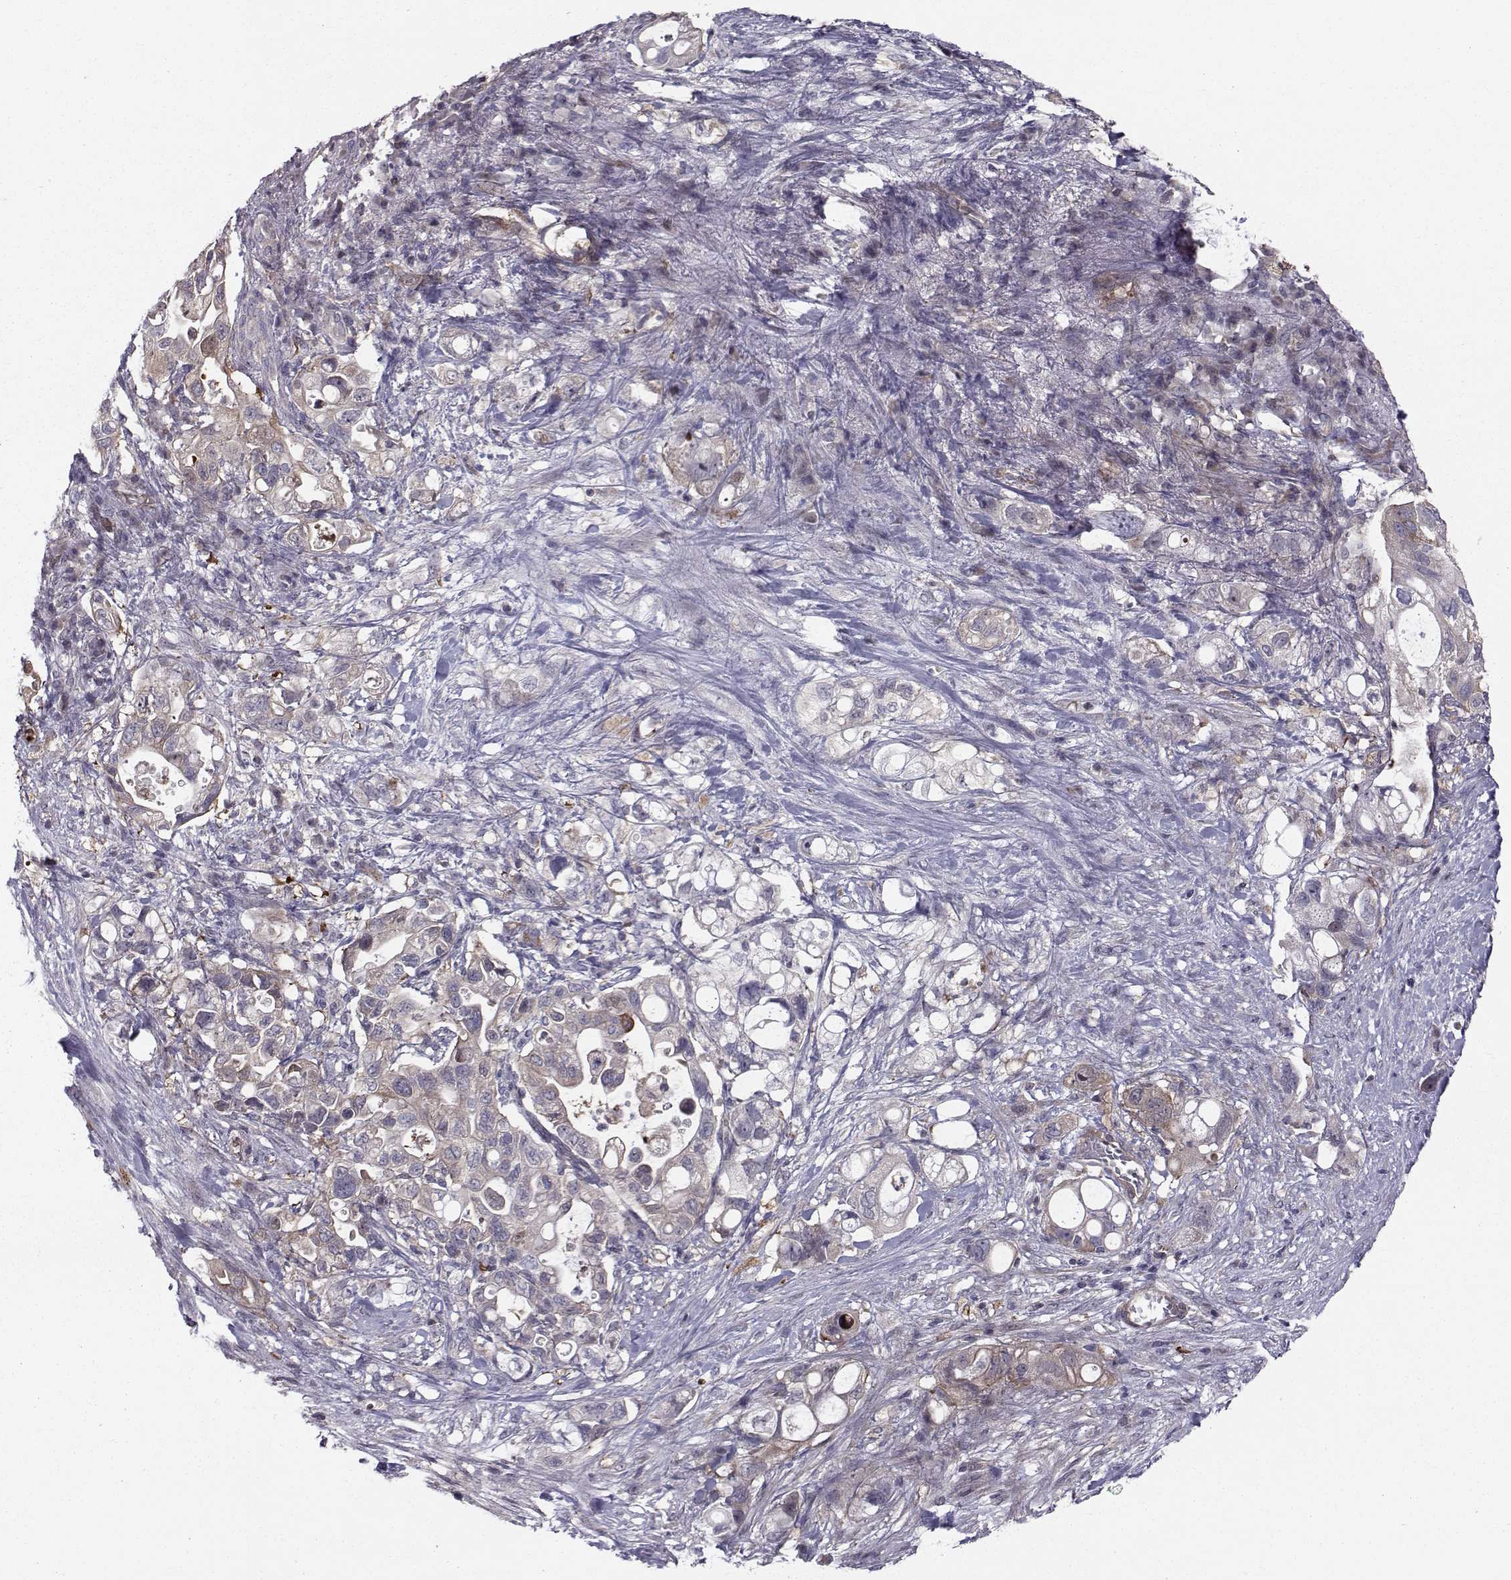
{"staining": {"intensity": "weak", "quantity": "<25%", "location": "cytoplasmic/membranous"}, "tissue": "pancreatic cancer", "cell_type": "Tumor cells", "image_type": "cancer", "snomed": [{"axis": "morphology", "description": "Adenocarcinoma, NOS"}, {"axis": "topography", "description": "Pancreas"}], "caption": "Immunohistochemistry image of human pancreatic cancer (adenocarcinoma) stained for a protein (brown), which demonstrates no positivity in tumor cells.", "gene": "HSP90AB1", "patient": {"sex": "female", "age": 72}}